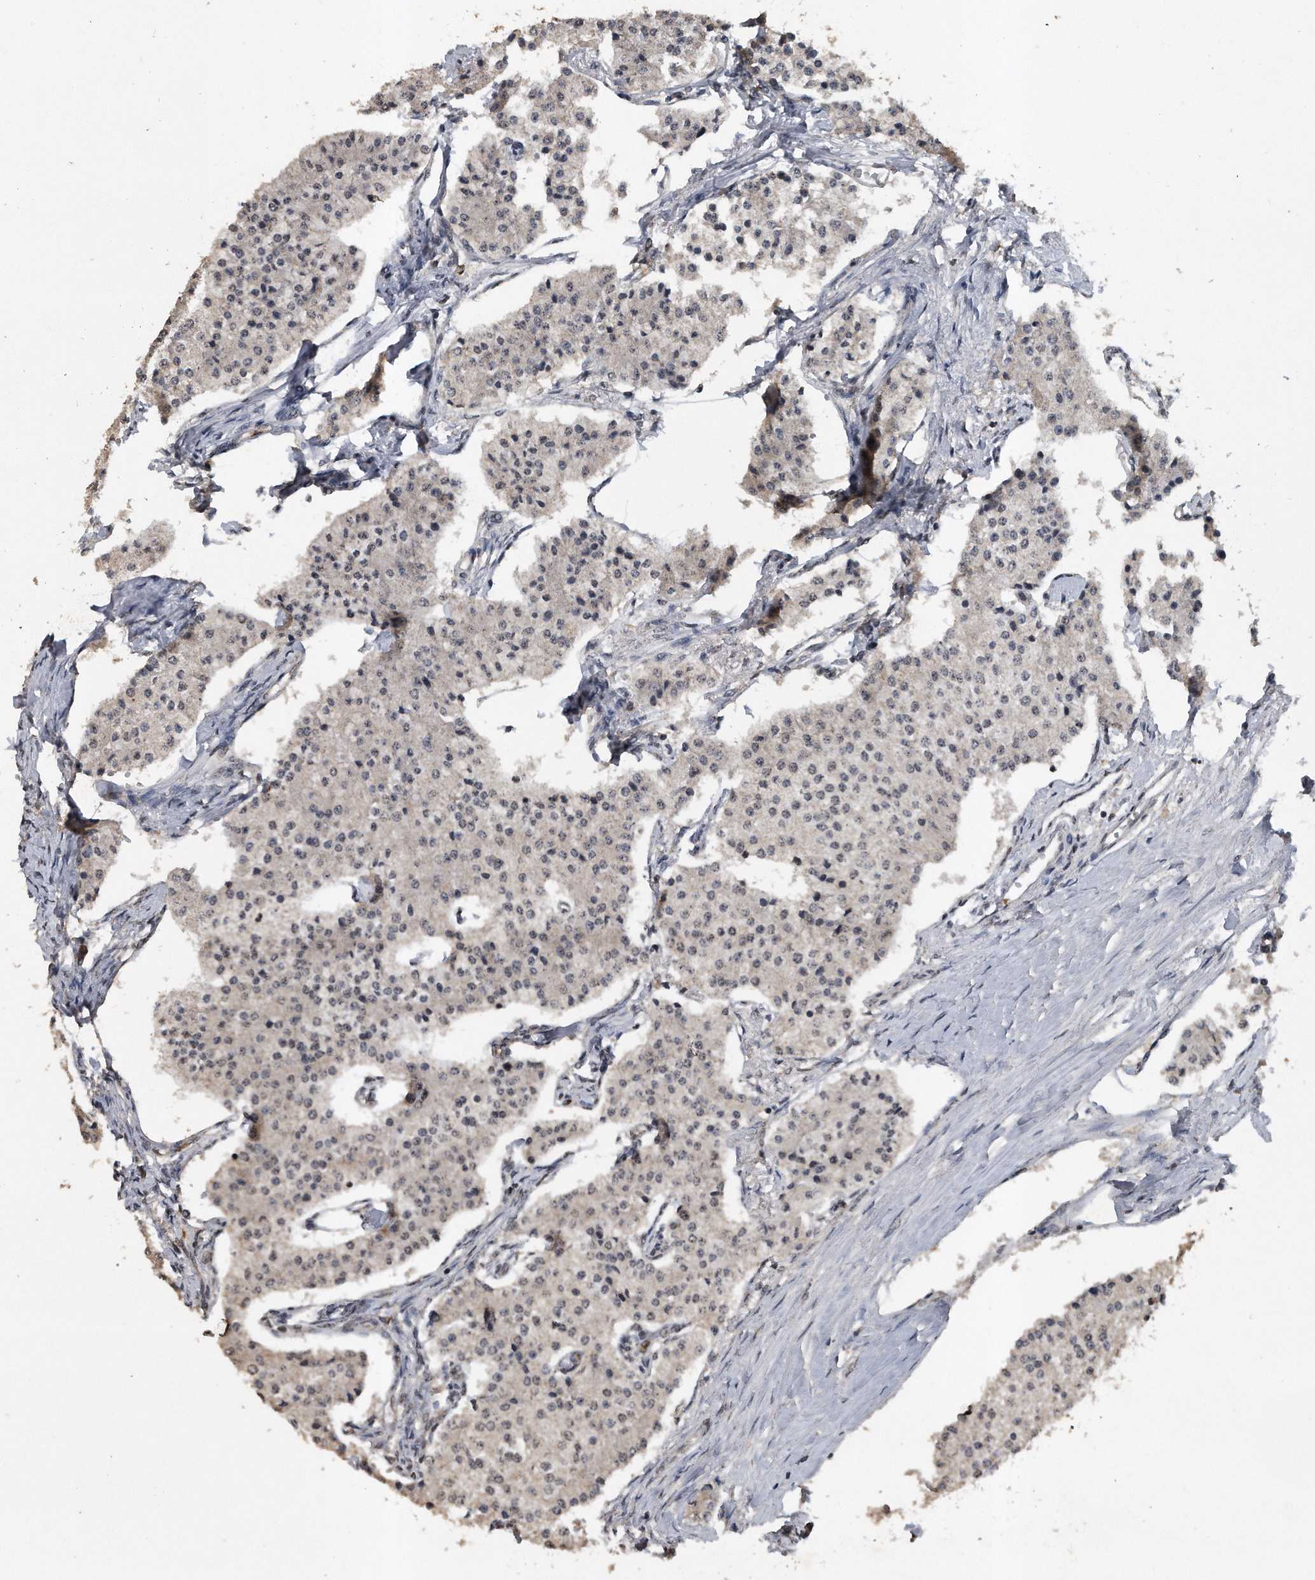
{"staining": {"intensity": "negative", "quantity": "none", "location": "none"}, "tissue": "carcinoid", "cell_type": "Tumor cells", "image_type": "cancer", "snomed": [{"axis": "morphology", "description": "Carcinoid, malignant, NOS"}, {"axis": "topography", "description": "Colon"}], "caption": "A histopathology image of human carcinoid is negative for staining in tumor cells.", "gene": "CRYZL1", "patient": {"sex": "female", "age": 52}}